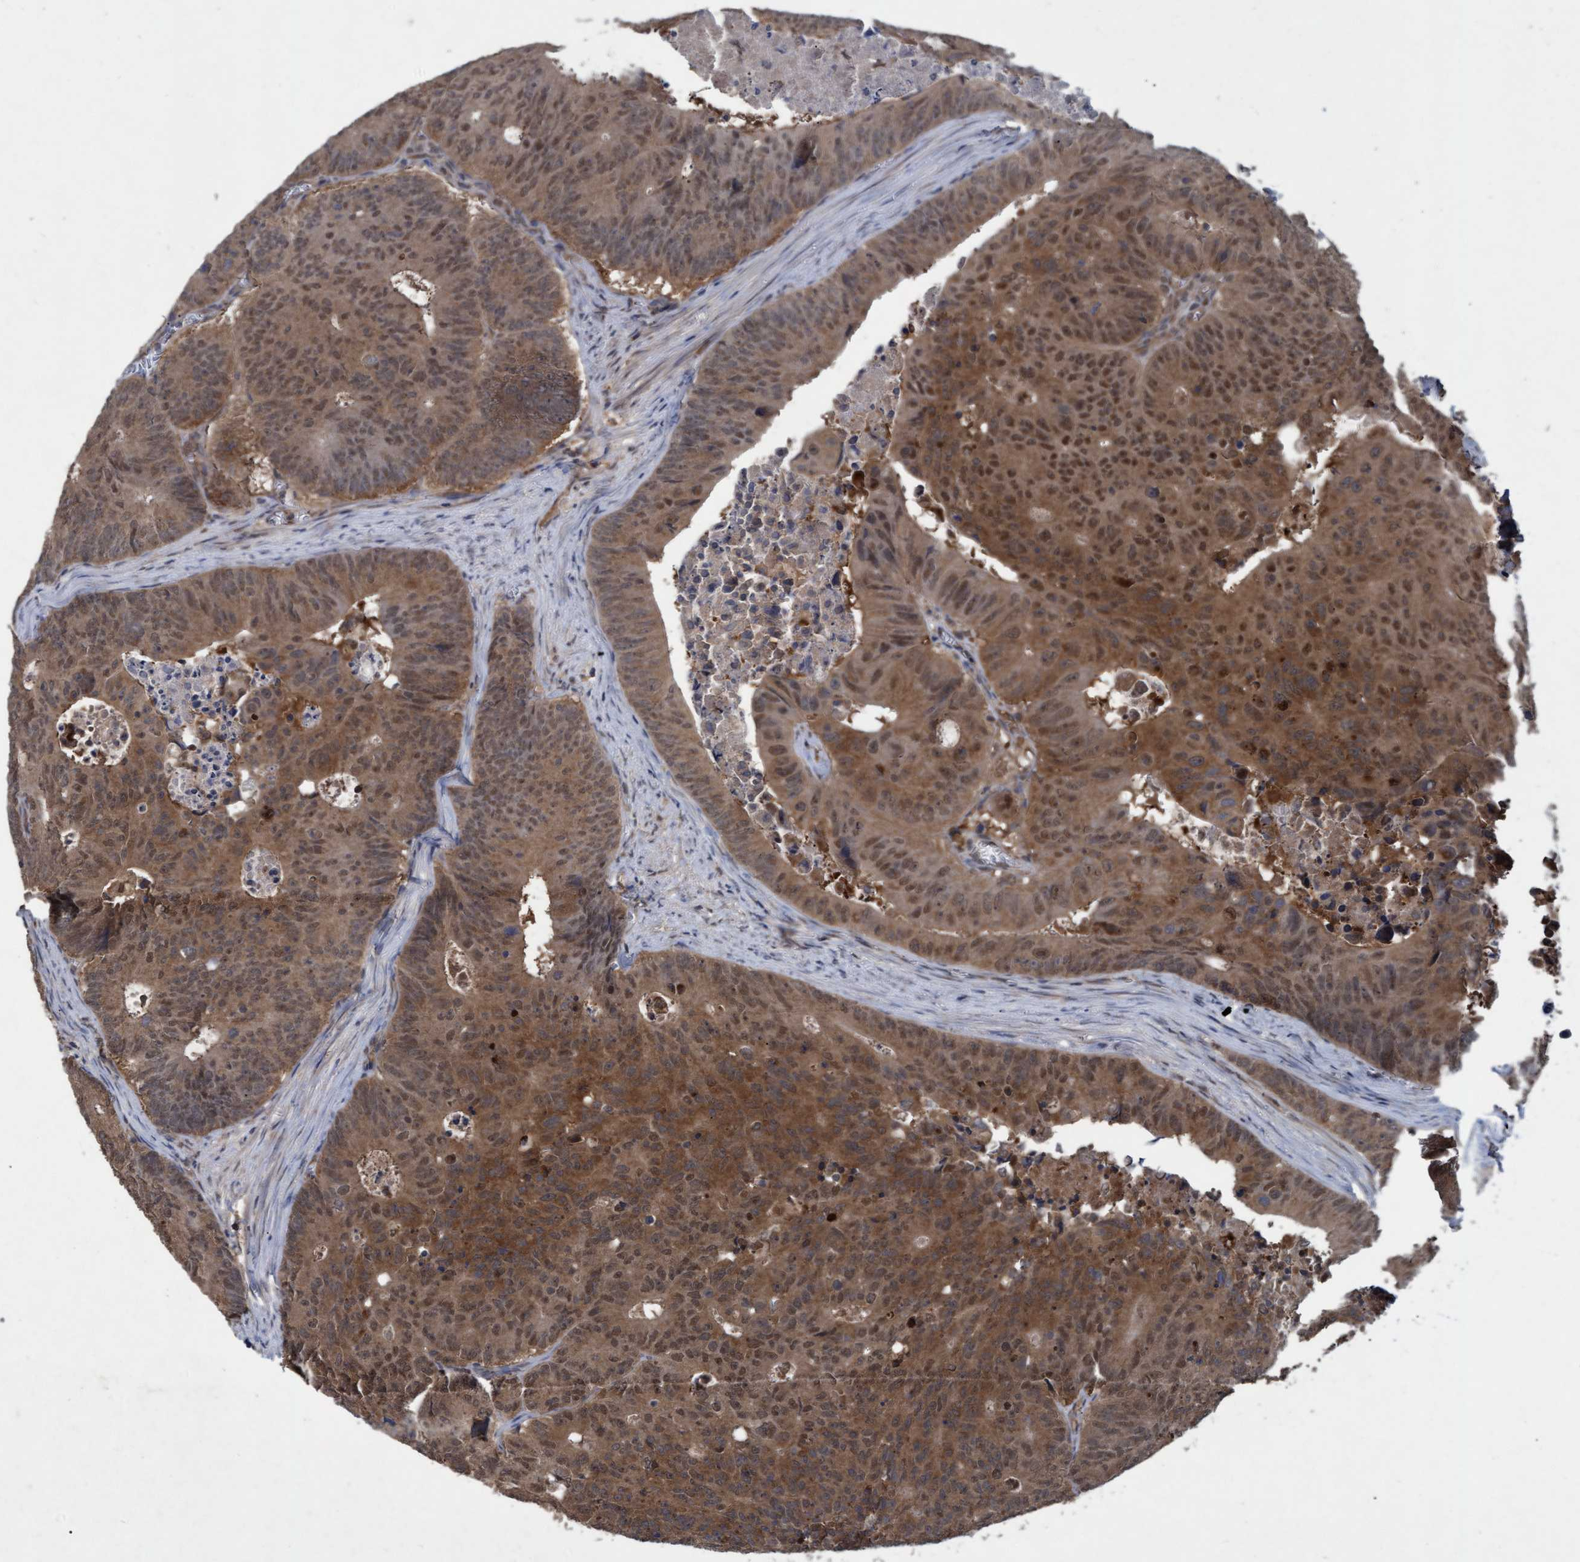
{"staining": {"intensity": "moderate", "quantity": ">75%", "location": "cytoplasmic/membranous,nuclear"}, "tissue": "colorectal cancer", "cell_type": "Tumor cells", "image_type": "cancer", "snomed": [{"axis": "morphology", "description": "Adenocarcinoma, NOS"}, {"axis": "topography", "description": "Colon"}], "caption": "This image displays immunohistochemistry staining of human colorectal cancer (adenocarcinoma), with medium moderate cytoplasmic/membranous and nuclear positivity in approximately >75% of tumor cells.", "gene": "PSMB6", "patient": {"sex": "male", "age": 87}}